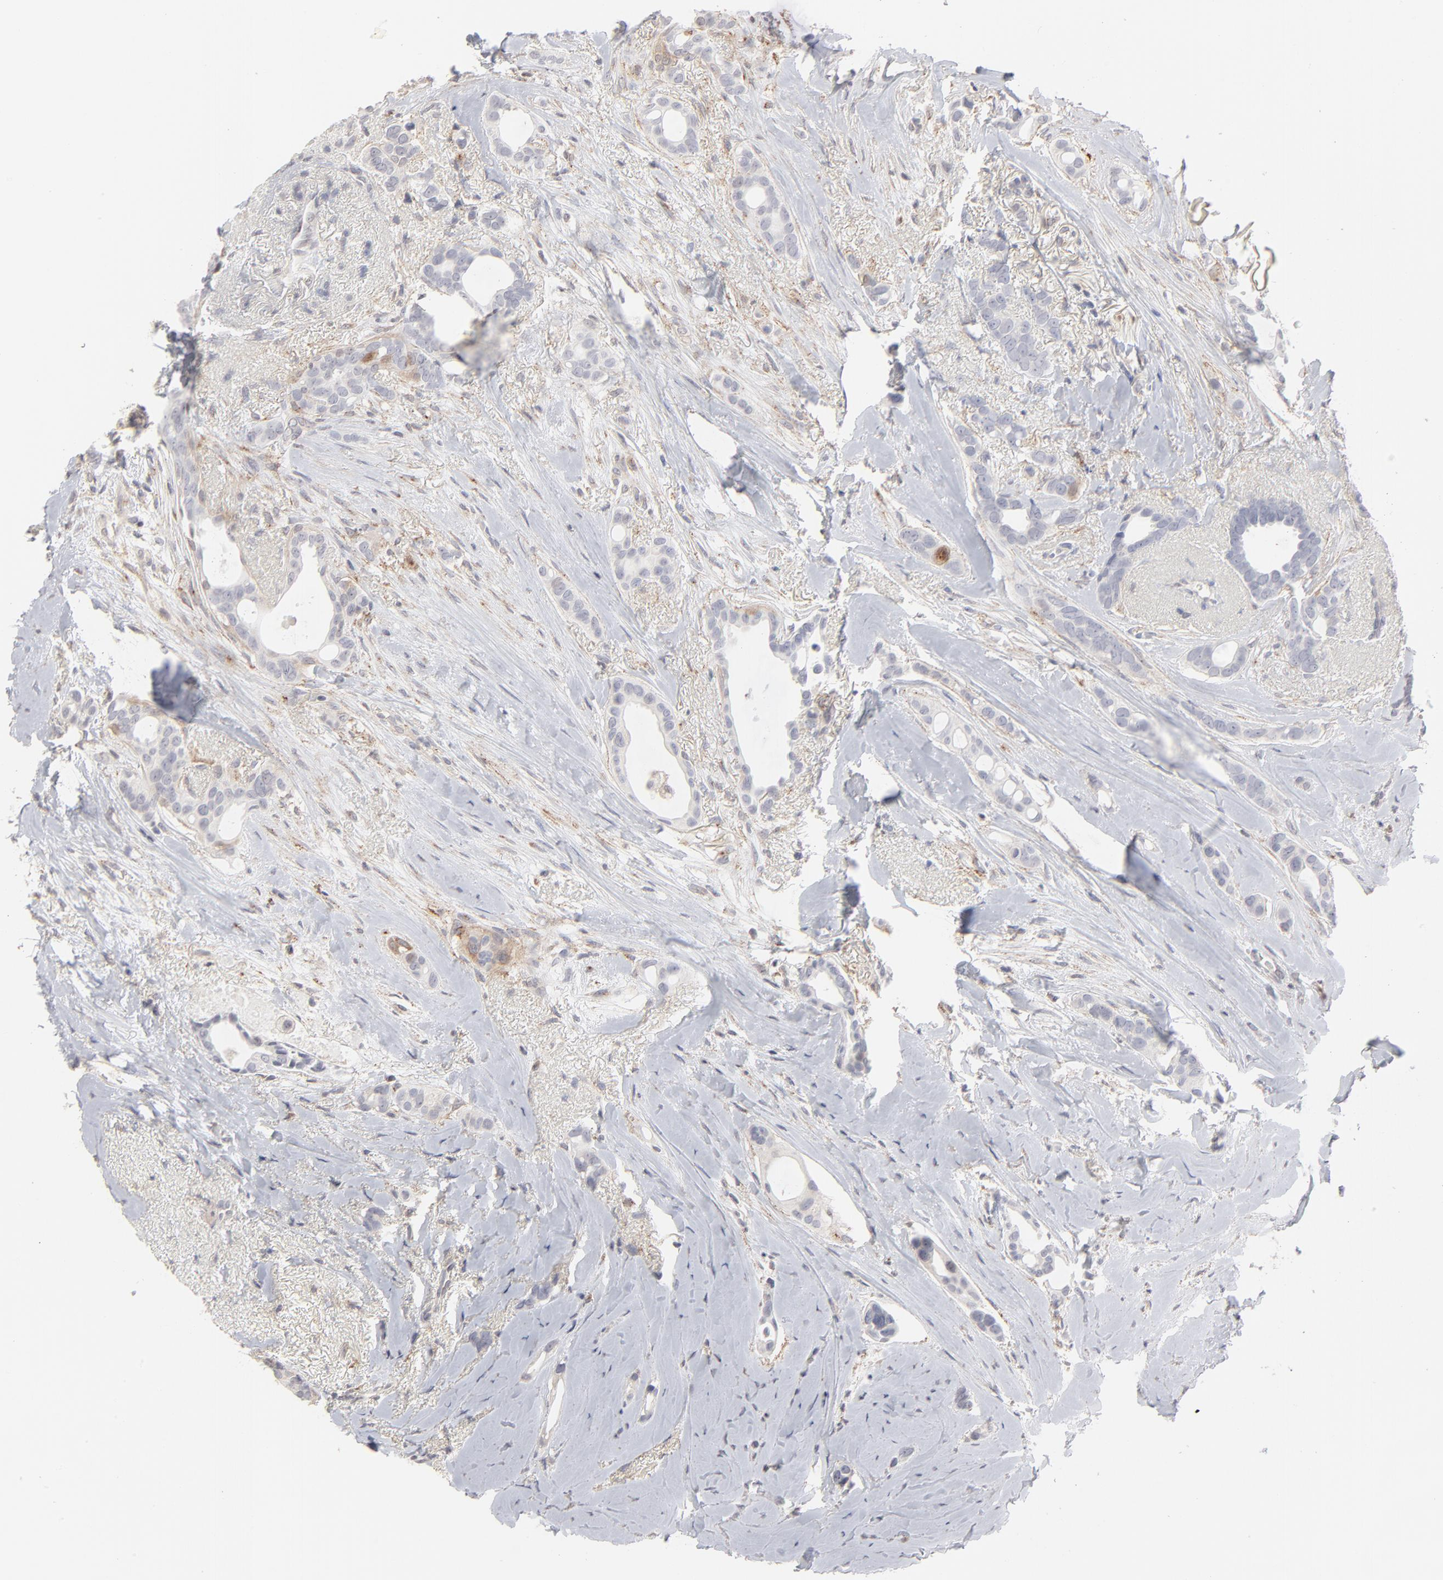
{"staining": {"intensity": "negative", "quantity": "none", "location": "none"}, "tissue": "breast cancer", "cell_type": "Tumor cells", "image_type": "cancer", "snomed": [{"axis": "morphology", "description": "Duct carcinoma"}, {"axis": "topography", "description": "Breast"}], "caption": "Tumor cells are negative for protein expression in human breast infiltrating ductal carcinoma. (Immunohistochemistry (ihc), brightfield microscopy, high magnification).", "gene": "AURKA", "patient": {"sex": "female", "age": 54}}